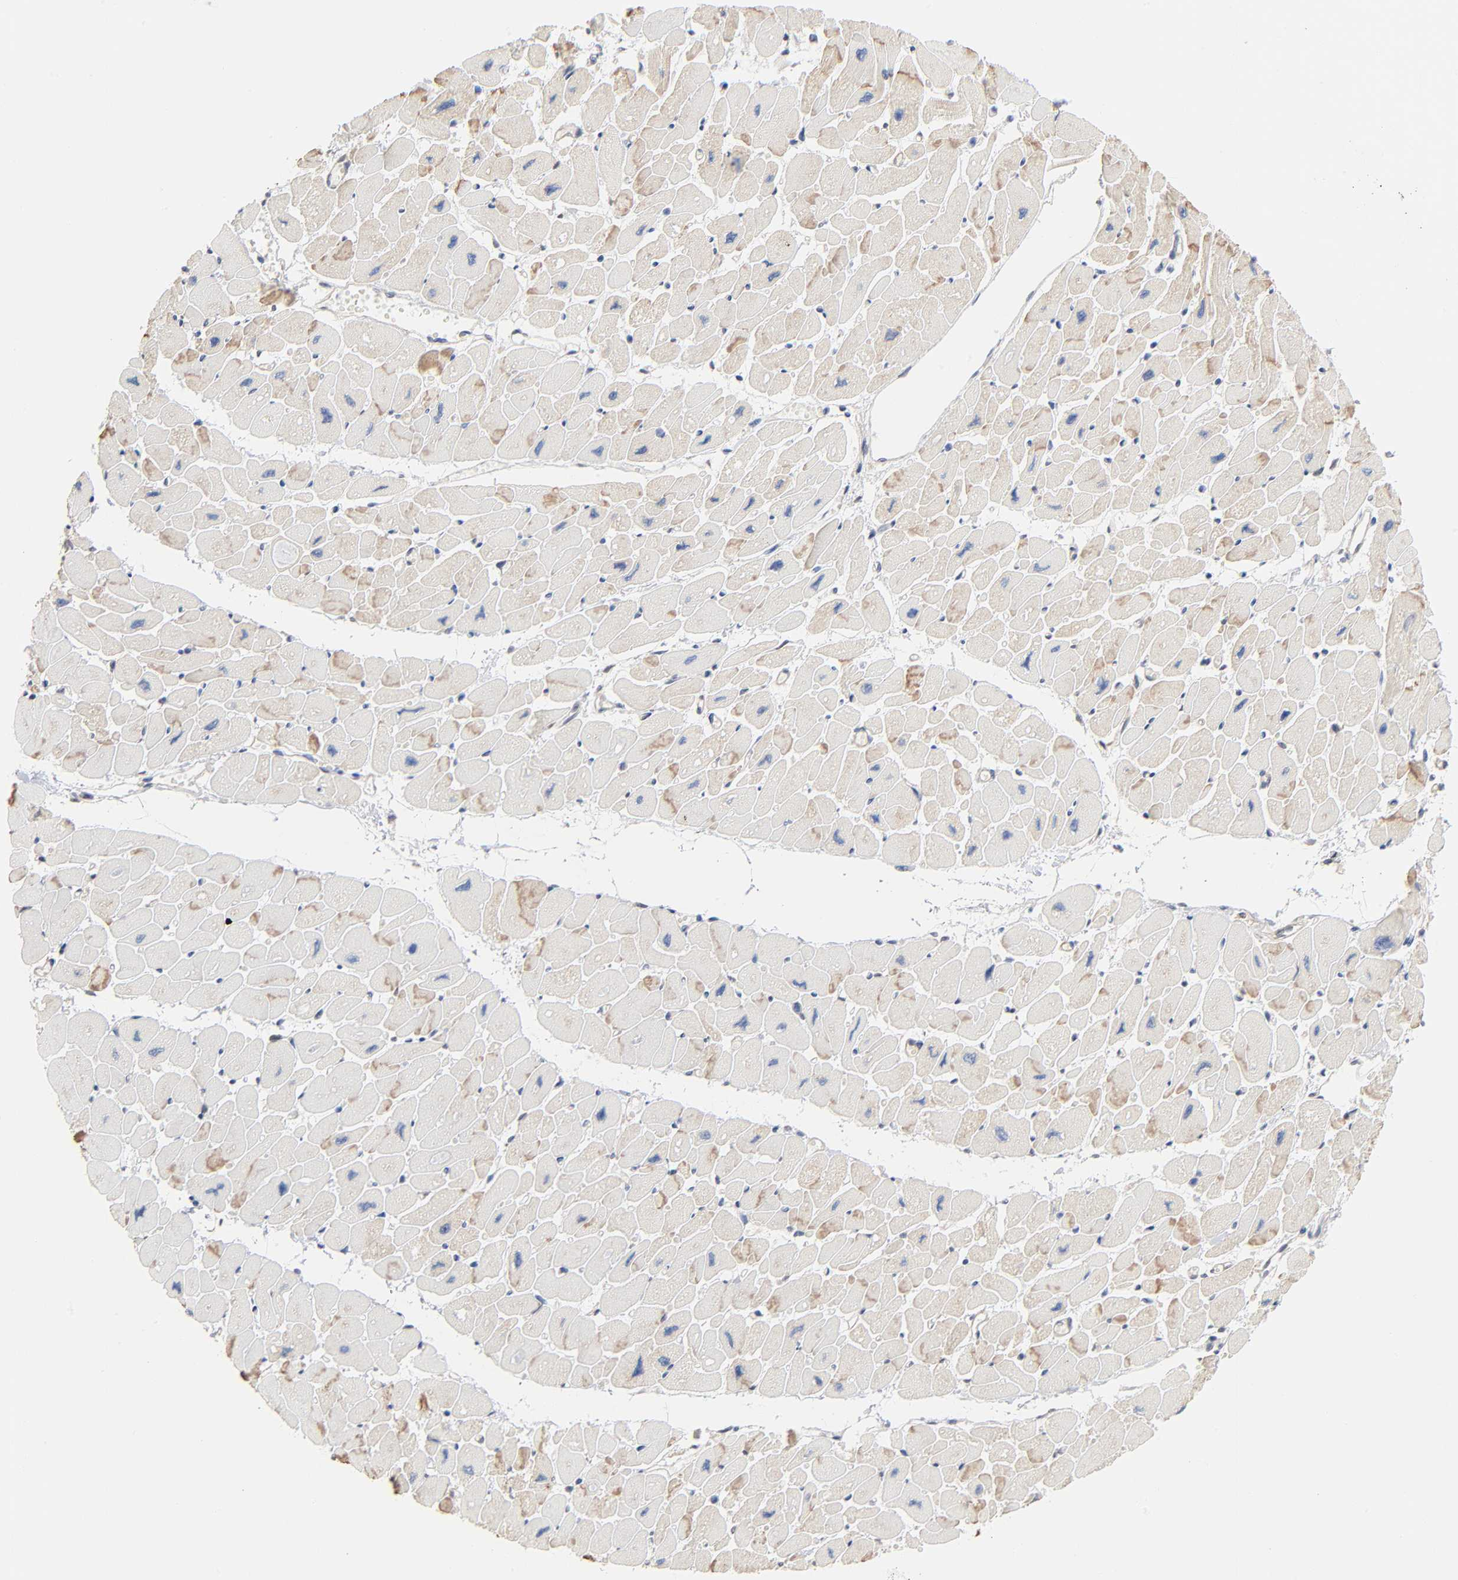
{"staining": {"intensity": "negative", "quantity": "none", "location": "none"}, "tissue": "heart muscle", "cell_type": "Cardiomyocytes", "image_type": "normal", "snomed": [{"axis": "morphology", "description": "Normal tissue, NOS"}, {"axis": "topography", "description": "Heart"}], "caption": "Immunohistochemical staining of benign heart muscle exhibits no significant expression in cardiomyocytes.", "gene": "ABCD4", "patient": {"sex": "female", "age": 54}}